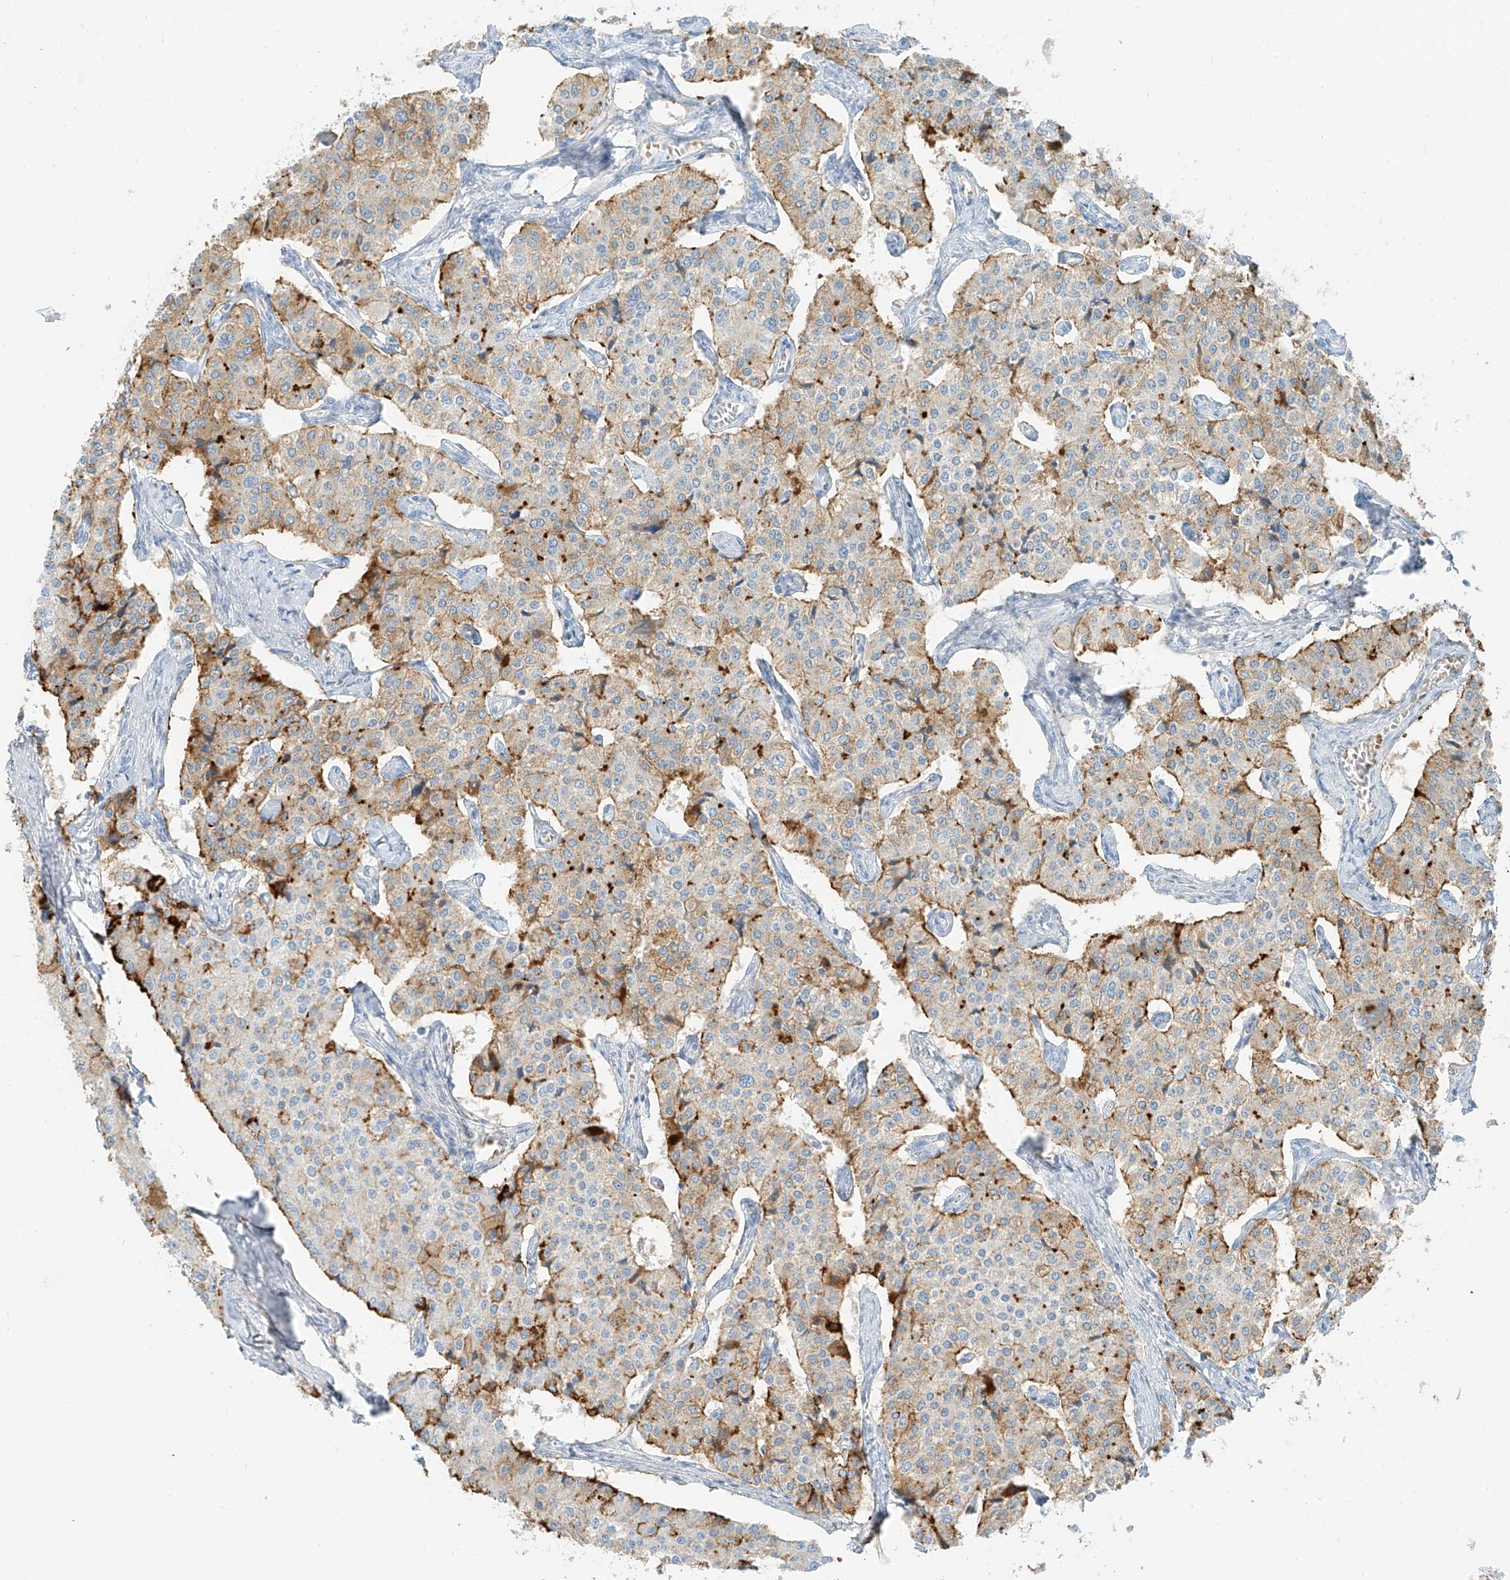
{"staining": {"intensity": "moderate", "quantity": "<25%", "location": "cytoplasmic/membranous"}, "tissue": "carcinoid", "cell_type": "Tumor cells", "image_type": "cancer", "snomed": [{"axis": "morphology", "description": "Carcinoid, malignant, NOS"}, {"axis": "topography", "description": "Colon"}], "caption": "Protein expression analysis of human carcinoid reveals moderate cytoplasmic/membranous staining in approximately <25% of tumor cells.", "gene": "FSTL1", "patient": {"sex": "female", "age": 52}}